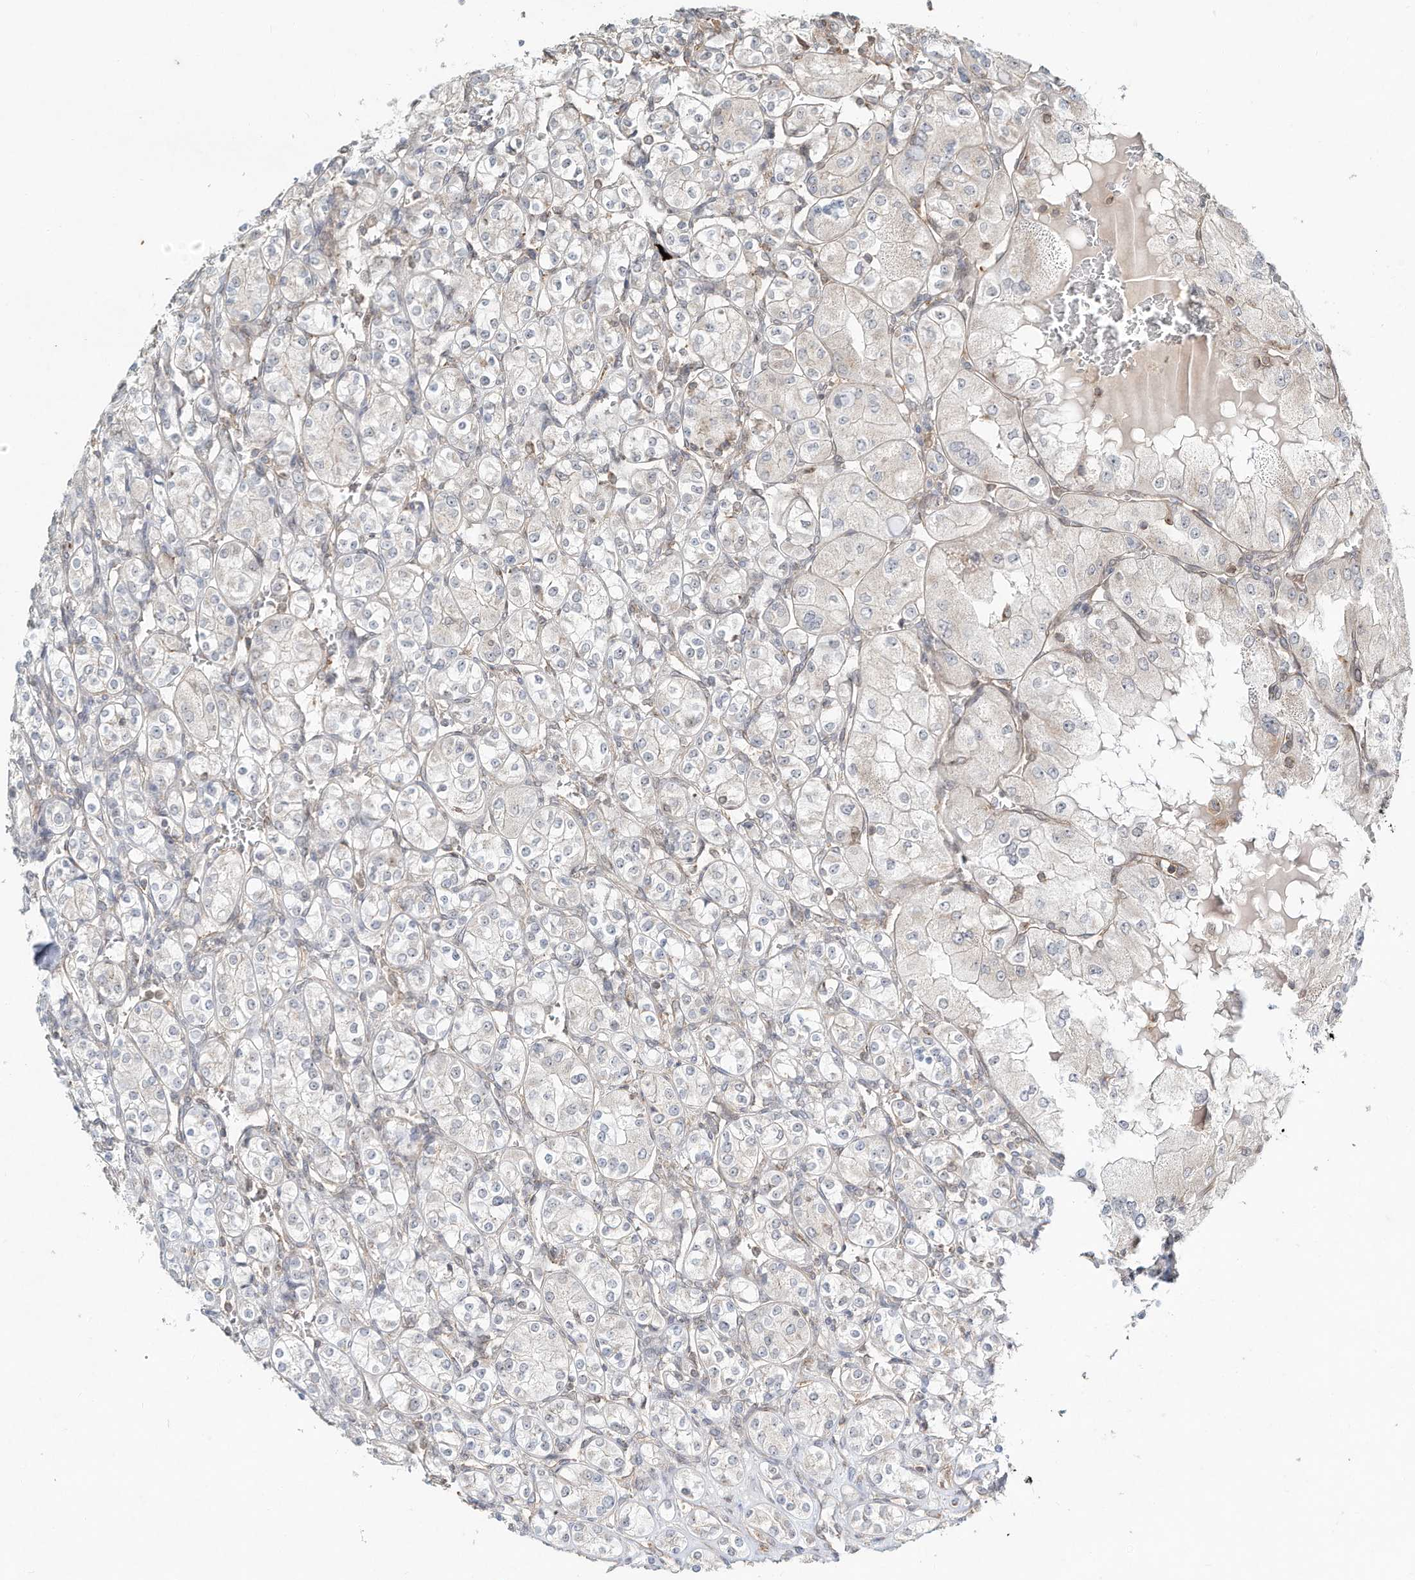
{"staining": {"intensity": "negative", "quantity": "none", "location": "none"}, "tissue": "renal cancer", "cell_type": "Tumor cells", "image_type": "cancer", "snomed": [{"axis": "morphology", "description": "Adenocarcinoma, NOS"}, {"axis": "topography", "description": "Kidney"}], "caption": "High magnification brightfield microscopy of renal adenocarcinoma stained with DAB (brown) and counterstained with hematoxylin (blue): tumor cells show no significant positivity.", "gene": "CUX1", "patient": {"sex": "male", "age": 77}}